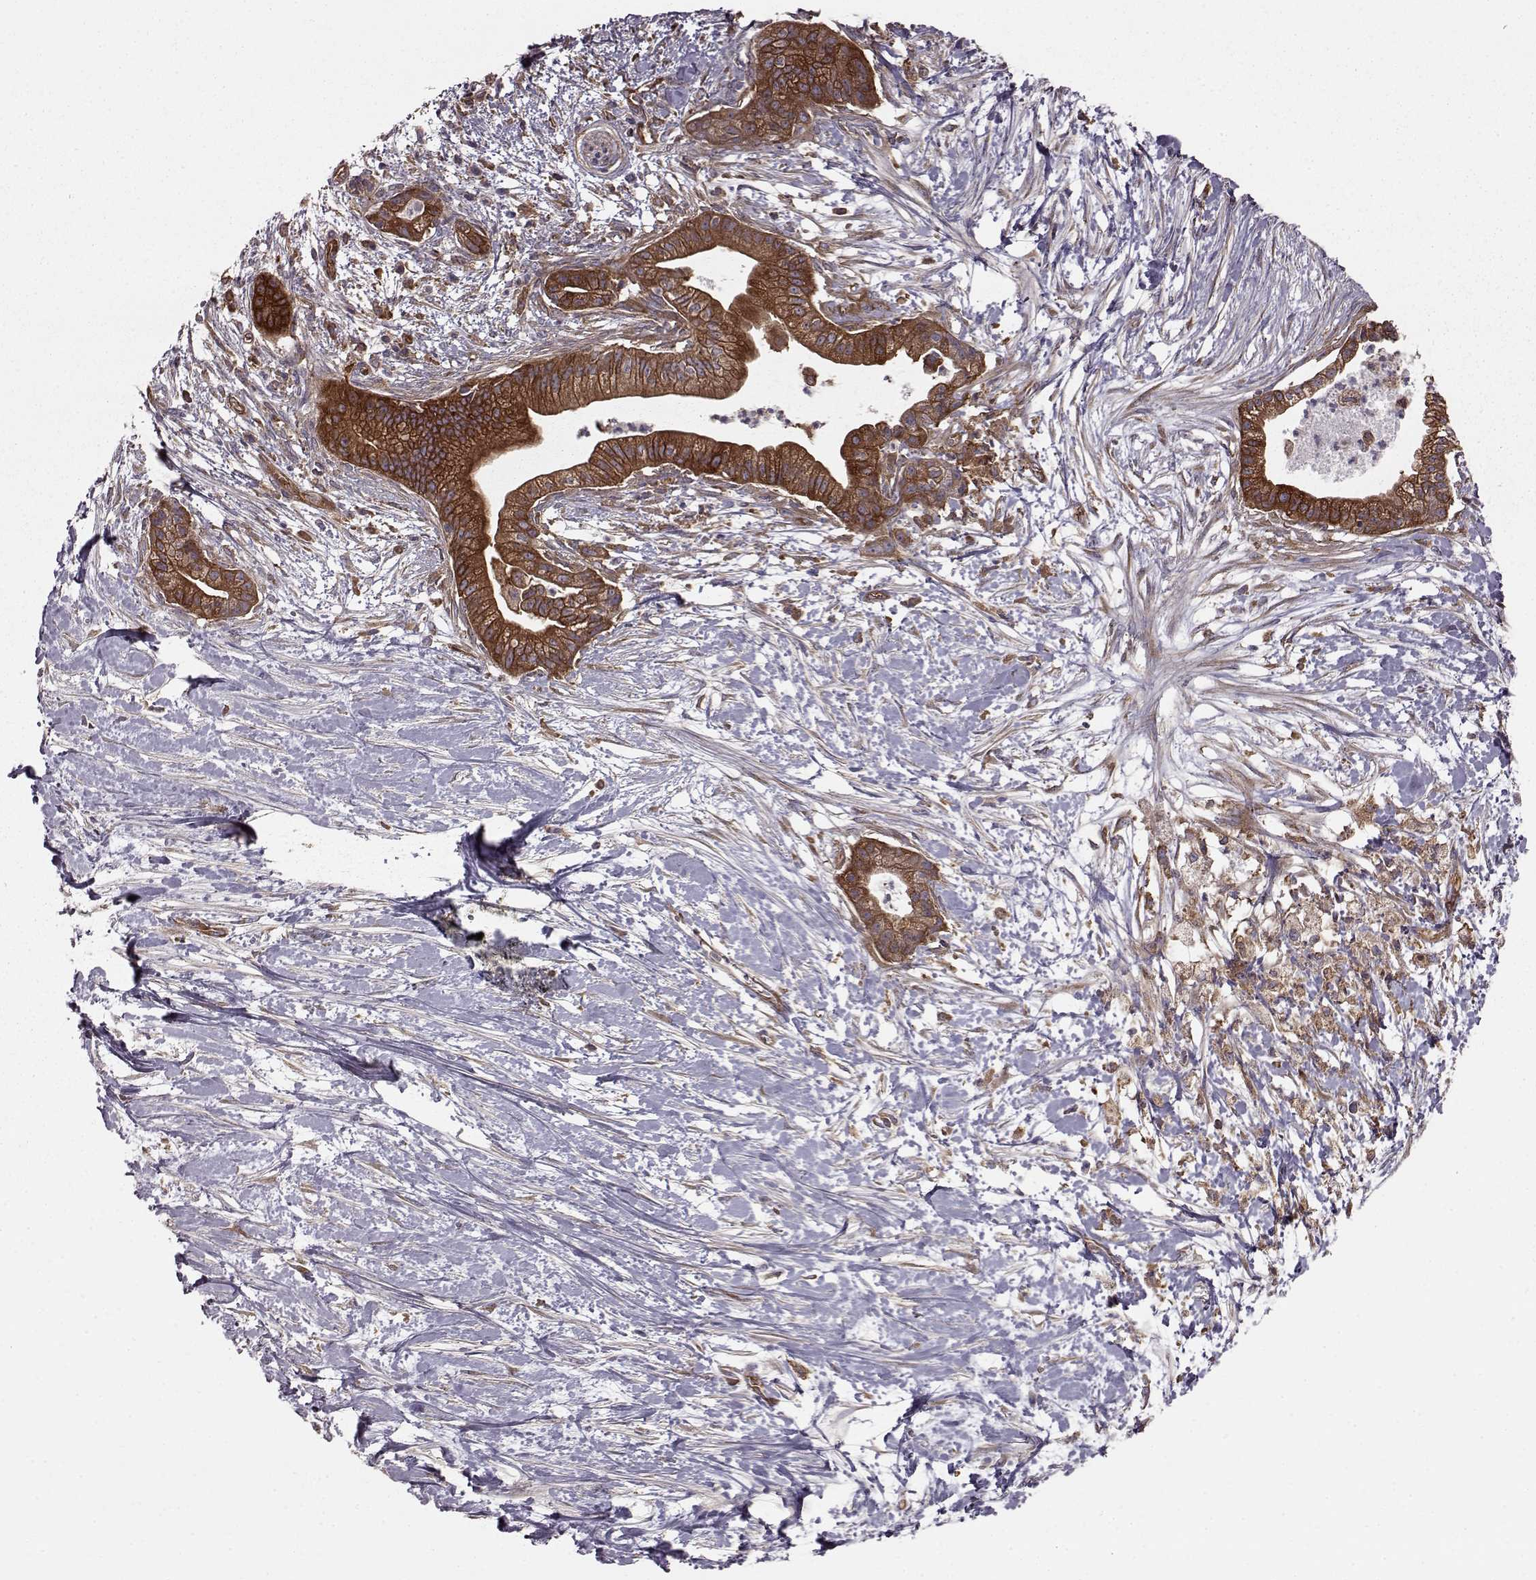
{"staining": {"intensity": "strong", "quantity": ">75%", "location": "cytoplasmic/membranous"}, "tissue": "pancreatic cancer", "cell_type": "Tumor cells", "image_type": "cancer", "snomed": [{"axis": "morphology", "description": "Normal tissue, NOS"}, {"axis": "morphology", "description": "Adenocarcinoma, NOS"}, {"axis": "topography", "description": "Lymph node"}, {"axis": "topography", "description": "Pancreas"}], "caption": "DAB immunohistochemical staining of human adenocarcinoma (pancreatic) shows strong cytoplasmic/membranous protein expression in approximately >75% of tumor cells.", "gene": "RABGAP1", "patient": {"sex": "female", "age": 58}}